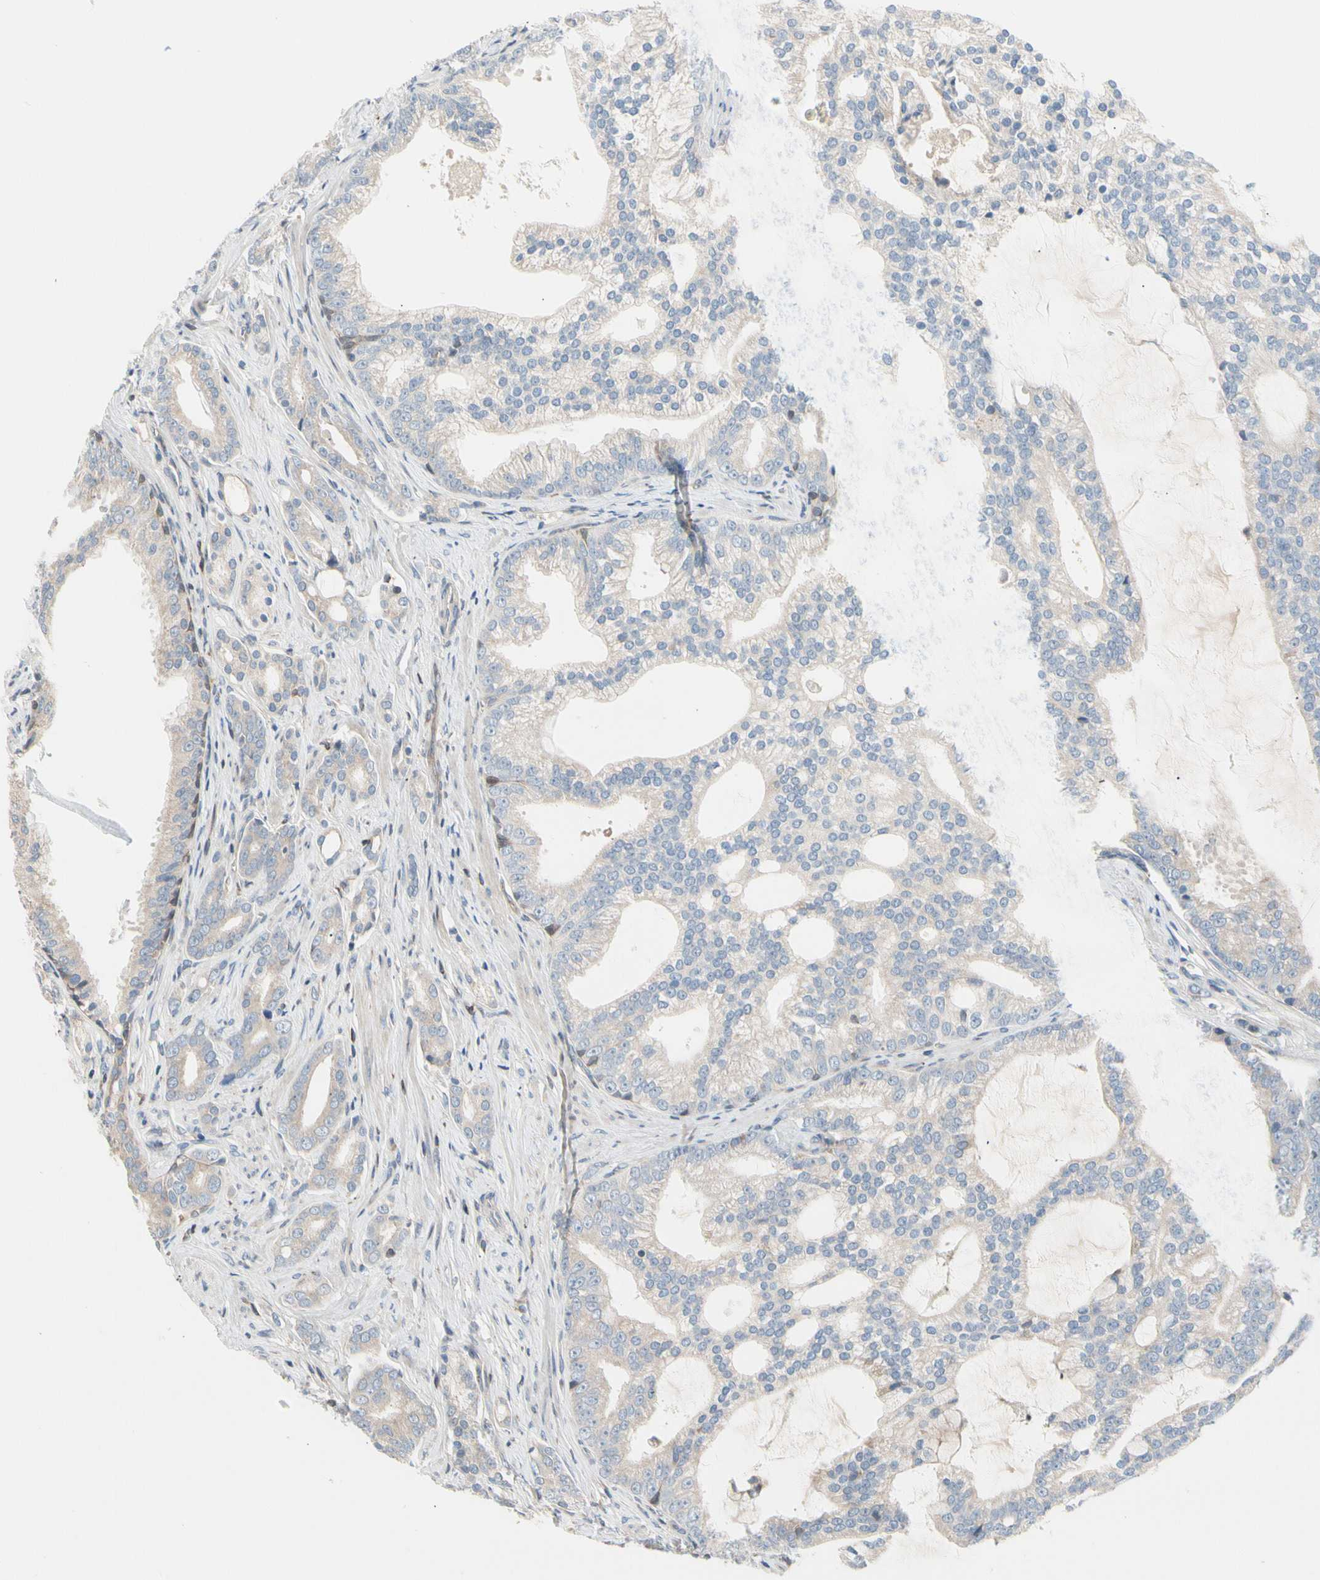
{"staining": {"intensity": "negative", "quantity": "none", "location": "none"}, "tissue": "prostate cancer", "cell_type": "Tumor cells", "image_type": "cancer", "snomed": [{"axis": "morphology", "description": "Adenocarcinoma, Low grade"}, {"axis": "topography", "description": "Prostate"}], "caption": "This is an immunohistochemistry (IHC) photomicrograph of human prostate low-grade adenocarcinoma. There is no staining in tumor cells.", "gene": "MAP3K3", "patient": {"sex": "male", "age": 58}}